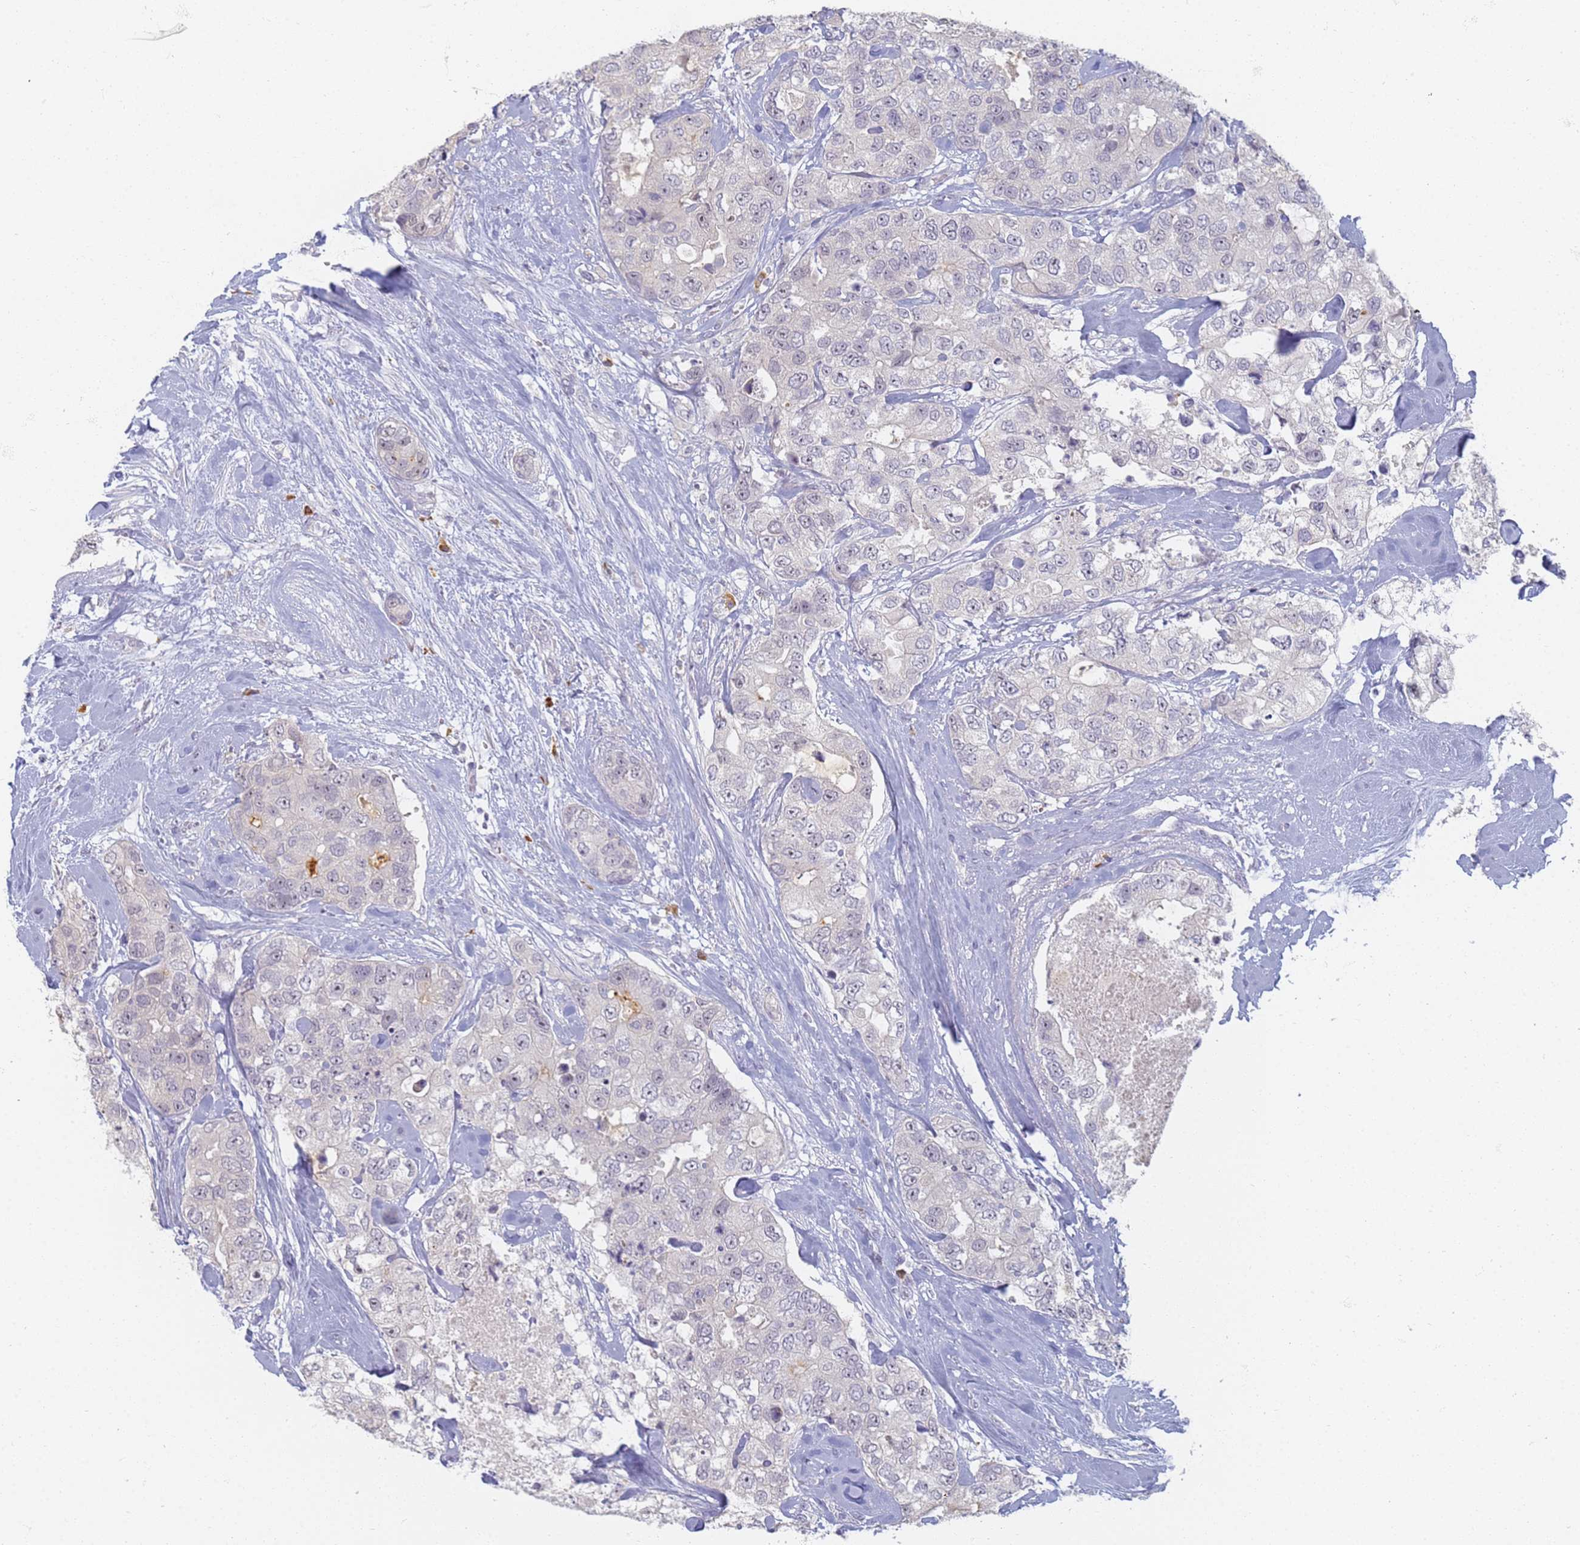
{"staining": {"intensity": "negative", "quantity": "none", "location": "none"}, "tissue": "breast cancer", "cell_type": "Tumor cells", "image_type": "cancer", "snomed": [{"axis": "morphology", "description": "Duct carcinoma"}, {"axis": "topography", "description": "Breast"}], "caption": "This is a histopathology image of IHC staining of breast infiltrating ductal carcinoma, which shows no expression in tumor cells. The staining is performed using DAB (3,3'-diaminobenzidine) brown chromogen with nuclei counter-stained in using hematoxylin.", "gene": "SLC38A9", "patient": {"sex": "female", "age": 62}}